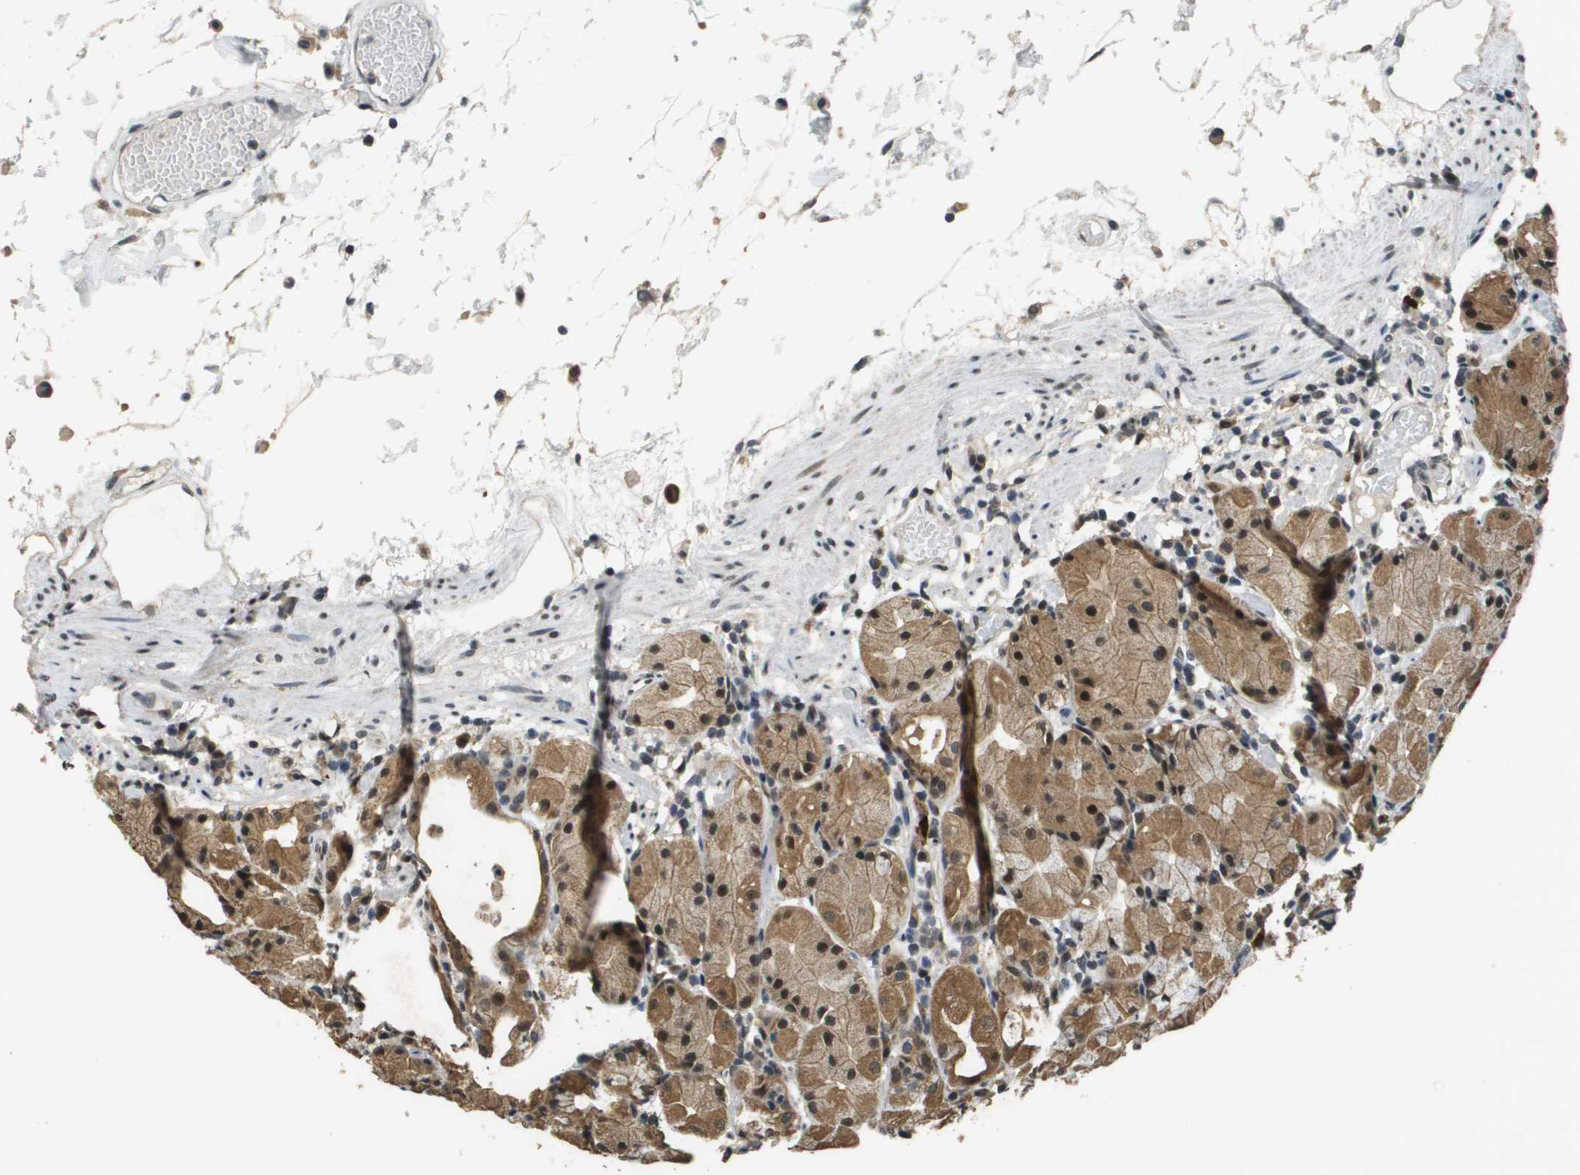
{"staining": {"intensity": "moderate", "quantity": ">75%", "location": "cytoplasmic/membranous,nuclear"}, "tissue": "stomach", "cell_type": "Glandular cells", "image_type": "normal", "snomed": [{"axis": "morphology", "description": "Normal tissue, NOS"}, {"axis": "topography", "description": "Stomach"}, {"axis": "topography", "description": "Stomach, lower"}], "caption": "This is a photomicrograph of IHC staining of normal stomach, which shows moderate expression in the cytoplasmic/membranous,nuclear of glandular cells.", "gene": "FANCC", "patient": {"sex": "female", "age": 75}}